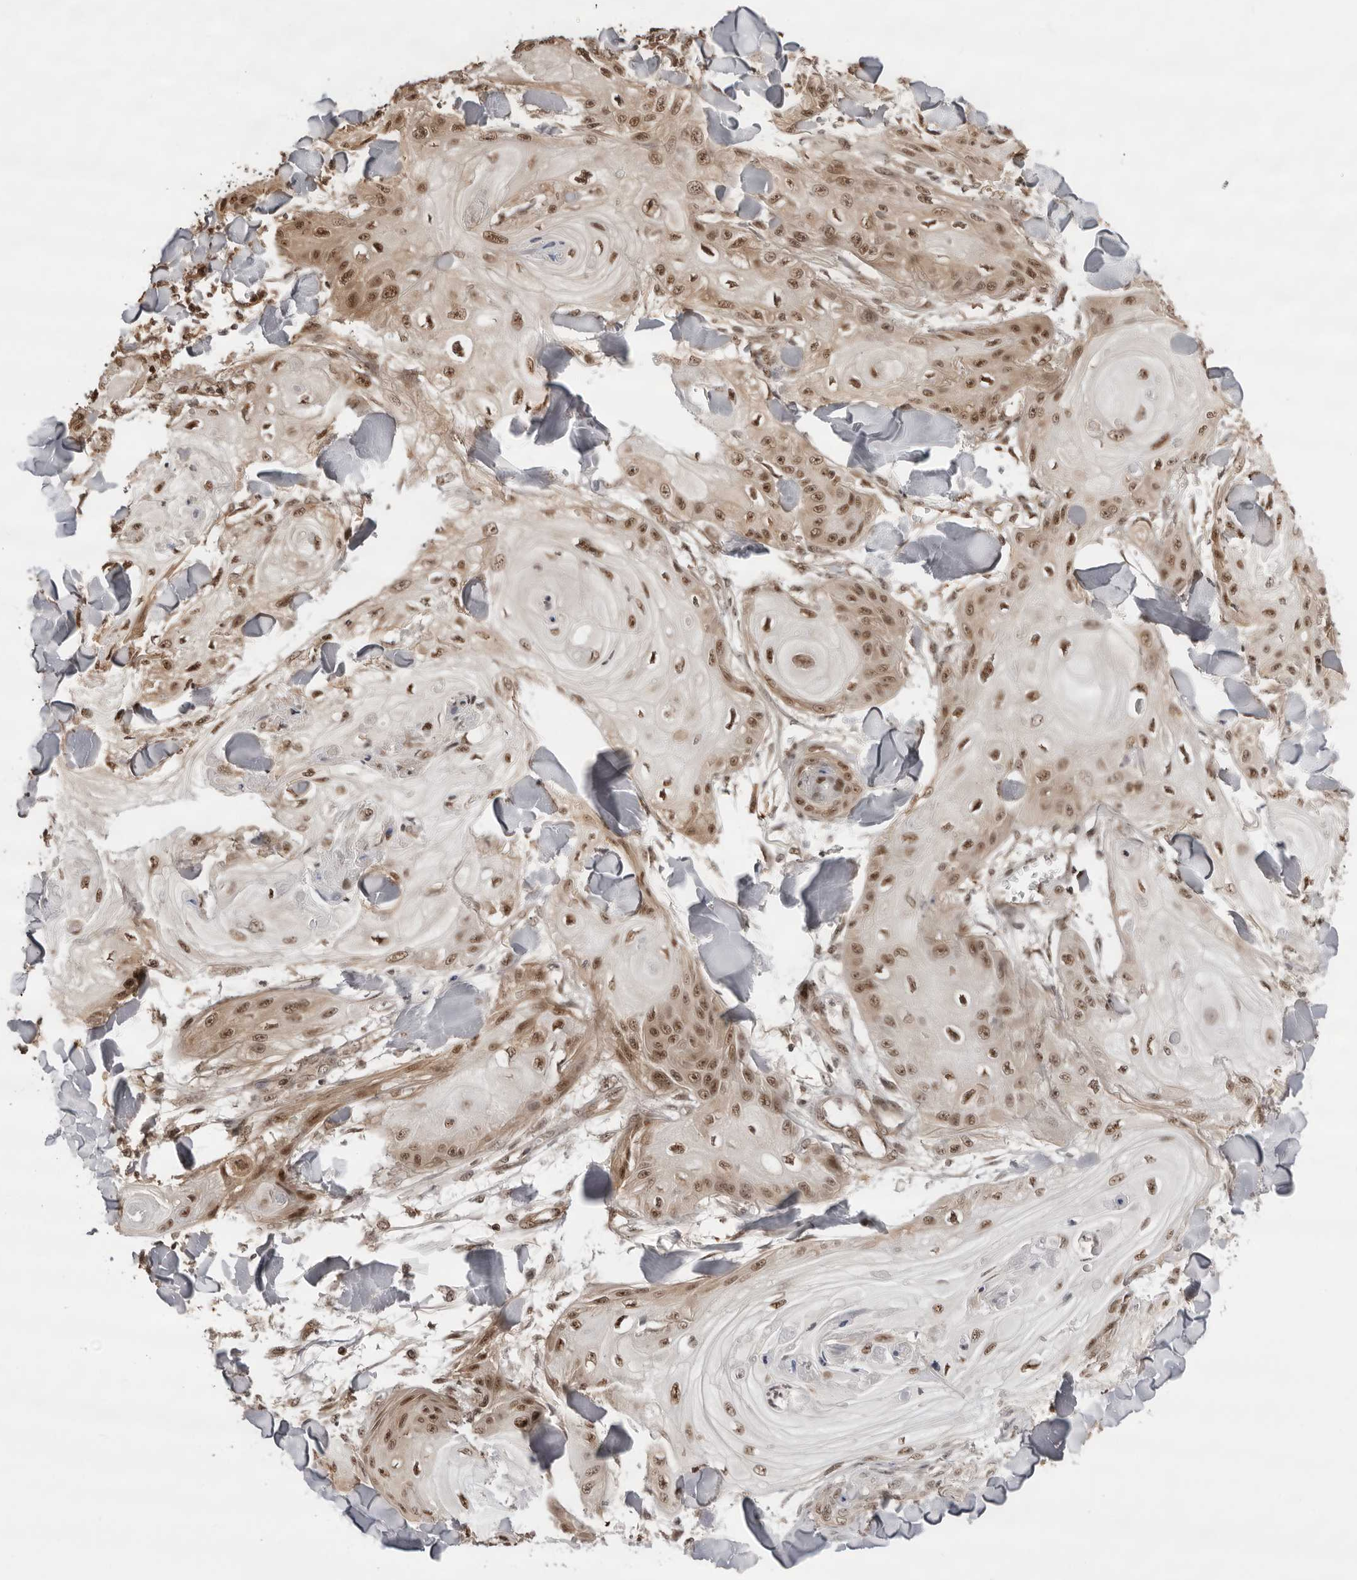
{"staining": {"intensity": "moderate", "quantity": "25%-75%", "location": "nuclear"}, "tissue": "skin cancer", "cell_type": "Tumor cells", "image_type": "cancer", "snomed": [{"axis": "morphology", "description": "Squamous cell carcinoma, NOS"}, {"axis": "topography", "description": "Skin"}], "caption": "Skin cancer stained with a protein marker exhibits moderate staining in tumor cells.", "gene": "SDE2", "patient": {"sex": "male", "age": 74}}